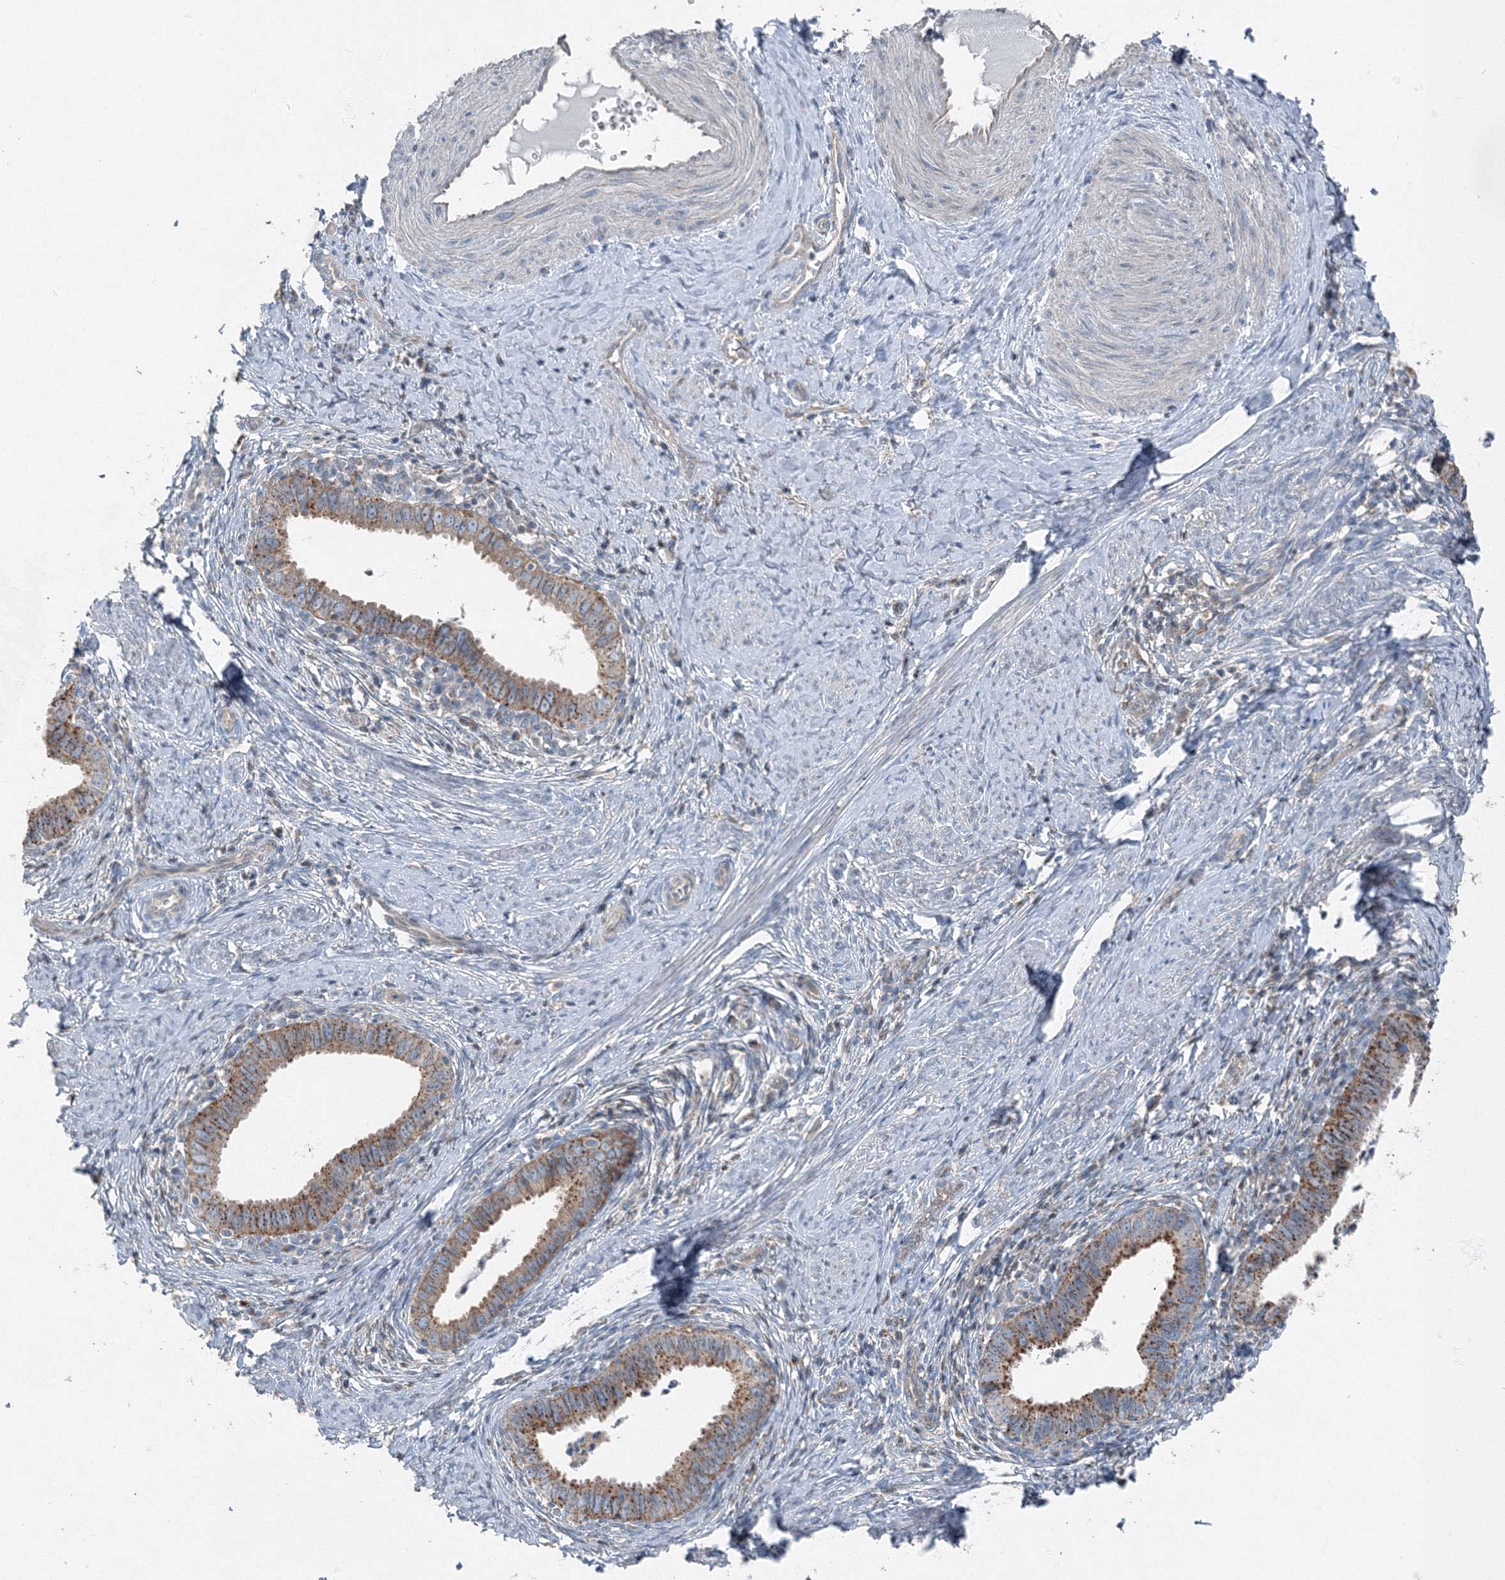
{"staining": {"intensity": "strong", "quantity": ">75%", "location": "cytoplasmic/membranous"}, "tissue": "cervical cancer", "cell_type": "Tumor cells", "image_type": "cancer", "snomed": [{"axis": "morphology", "description": "Adenocarcinoma, NOS"}, {"axis": "topography", "description": "Cervix"}], "caption": "Strong cytoplasmic/membranous protein staining is seen in approximately >75% of tumor cells in adenocarcinoma (cervical). (brown staining indicates protein expression, while blue staining denotes nuclei).", "gene": "AASDH", "patient": {"sex": "female", "age": 36}}